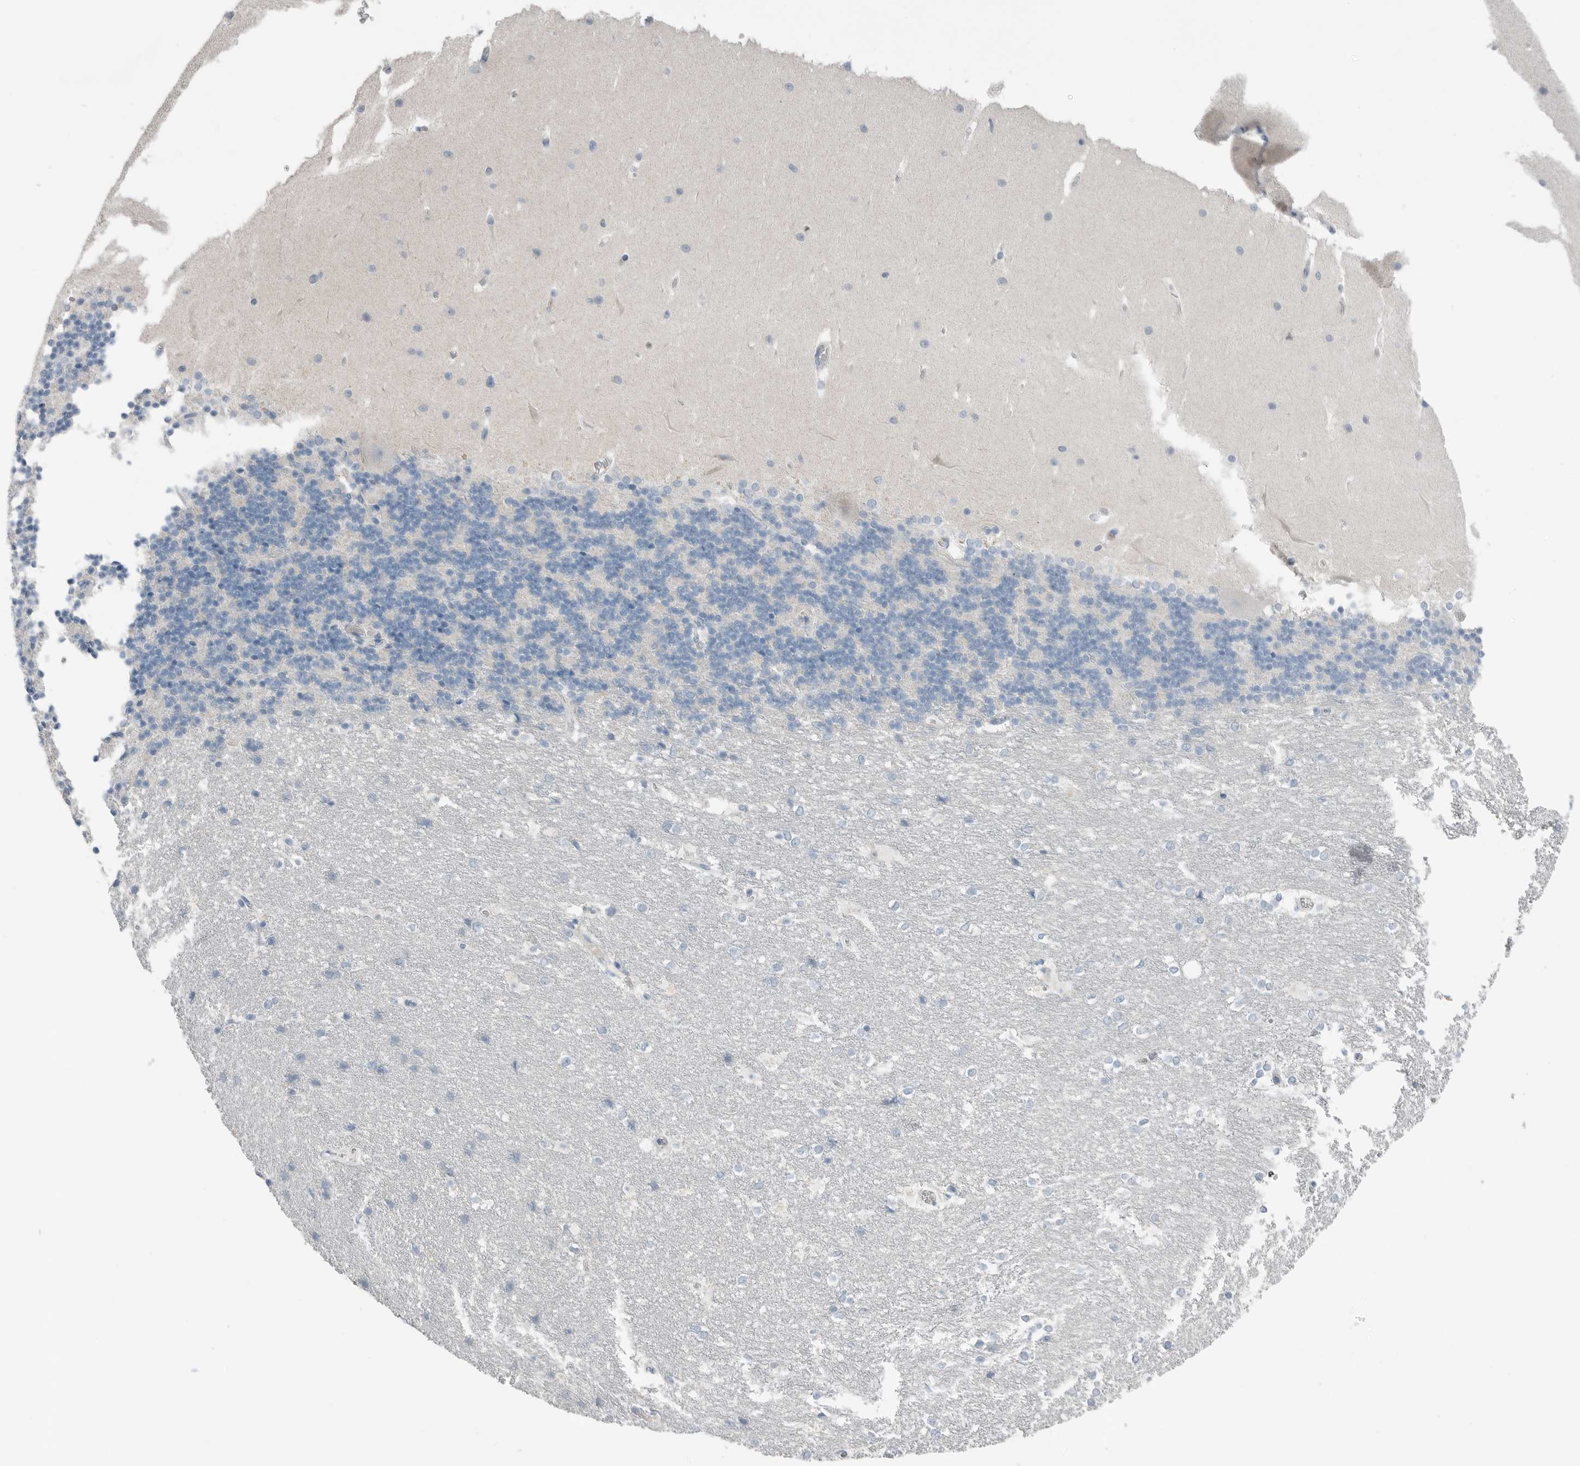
{"staining": {"intensity": "negative", "quantity": "none", "location": "none"}, "tissue": "cerebellum", "cell_type": "Cells in granular layer", "image_type": "normal", "snomed": [{"axis": "morphology", "description": "Normal tissue, NOS"}, {"axis": "topography", "description": "Cerebellum"}], "caption": "IHC micrograph of benign cerebellum stained for a protein (brown), which shows no staining in cells in granular layer. (Brightfield microscopy of DAB immunohistochemistry at high magnification).", "gene": "SERPINB7", "patient": {"sex": "female", "age": 19}}